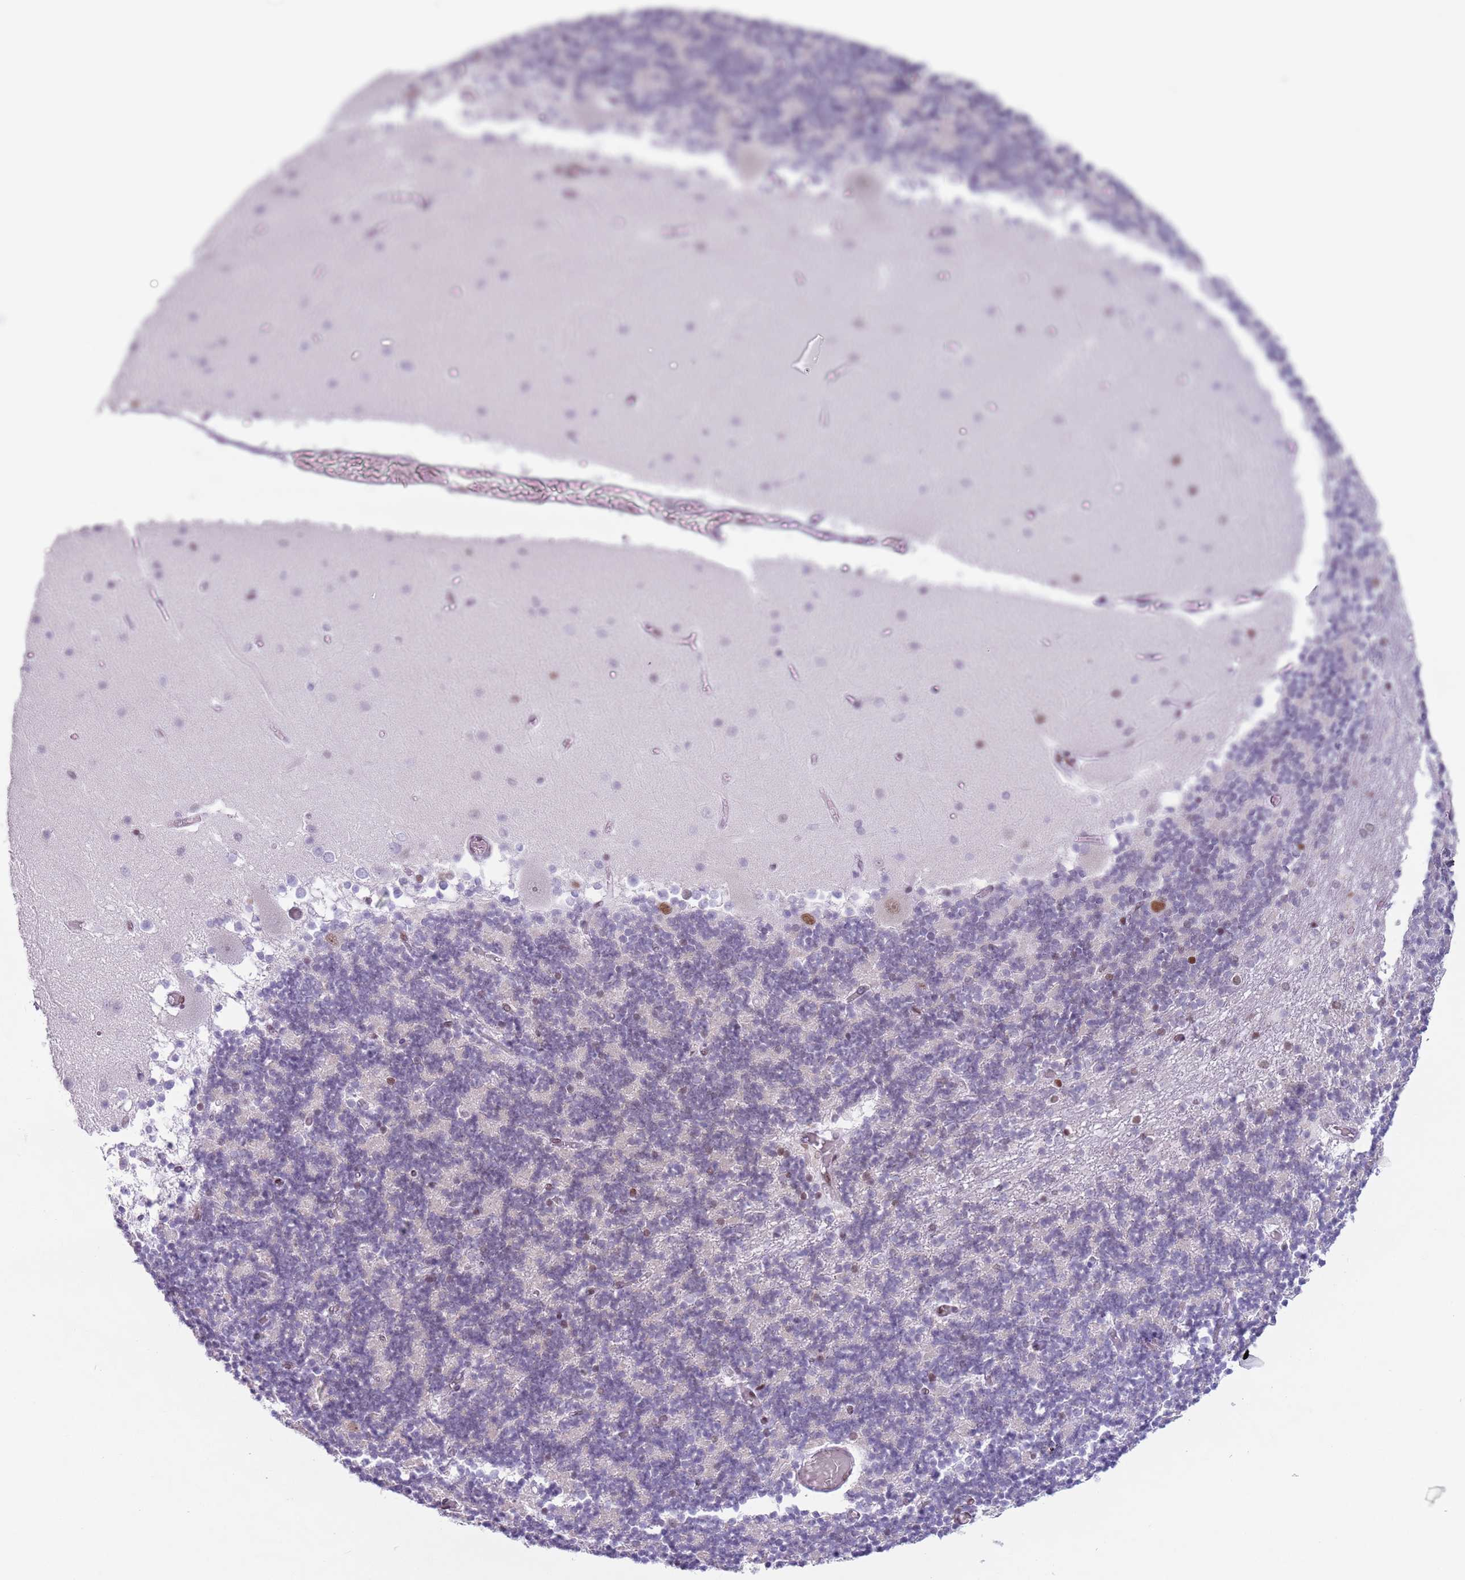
{"staining": {"intensity": "moderate", "quantity": "<25%", "location": "nuclear"}, "tissue": "cerebellum", "cell_type": "Cells in granular layer", "image_type": "normal", "snomed": [{"axis": "morphology", "description": "Normal tissue, NOS"}, {"axis": "topography", "description": "Cerebellum"}], "caption": "Cells in granular layer show moderate nuclear staining in about <25% of cells in unremarkable cerebellum.", "gene": "FAM104B", "patient": {"sex": "female", "age": 28}}